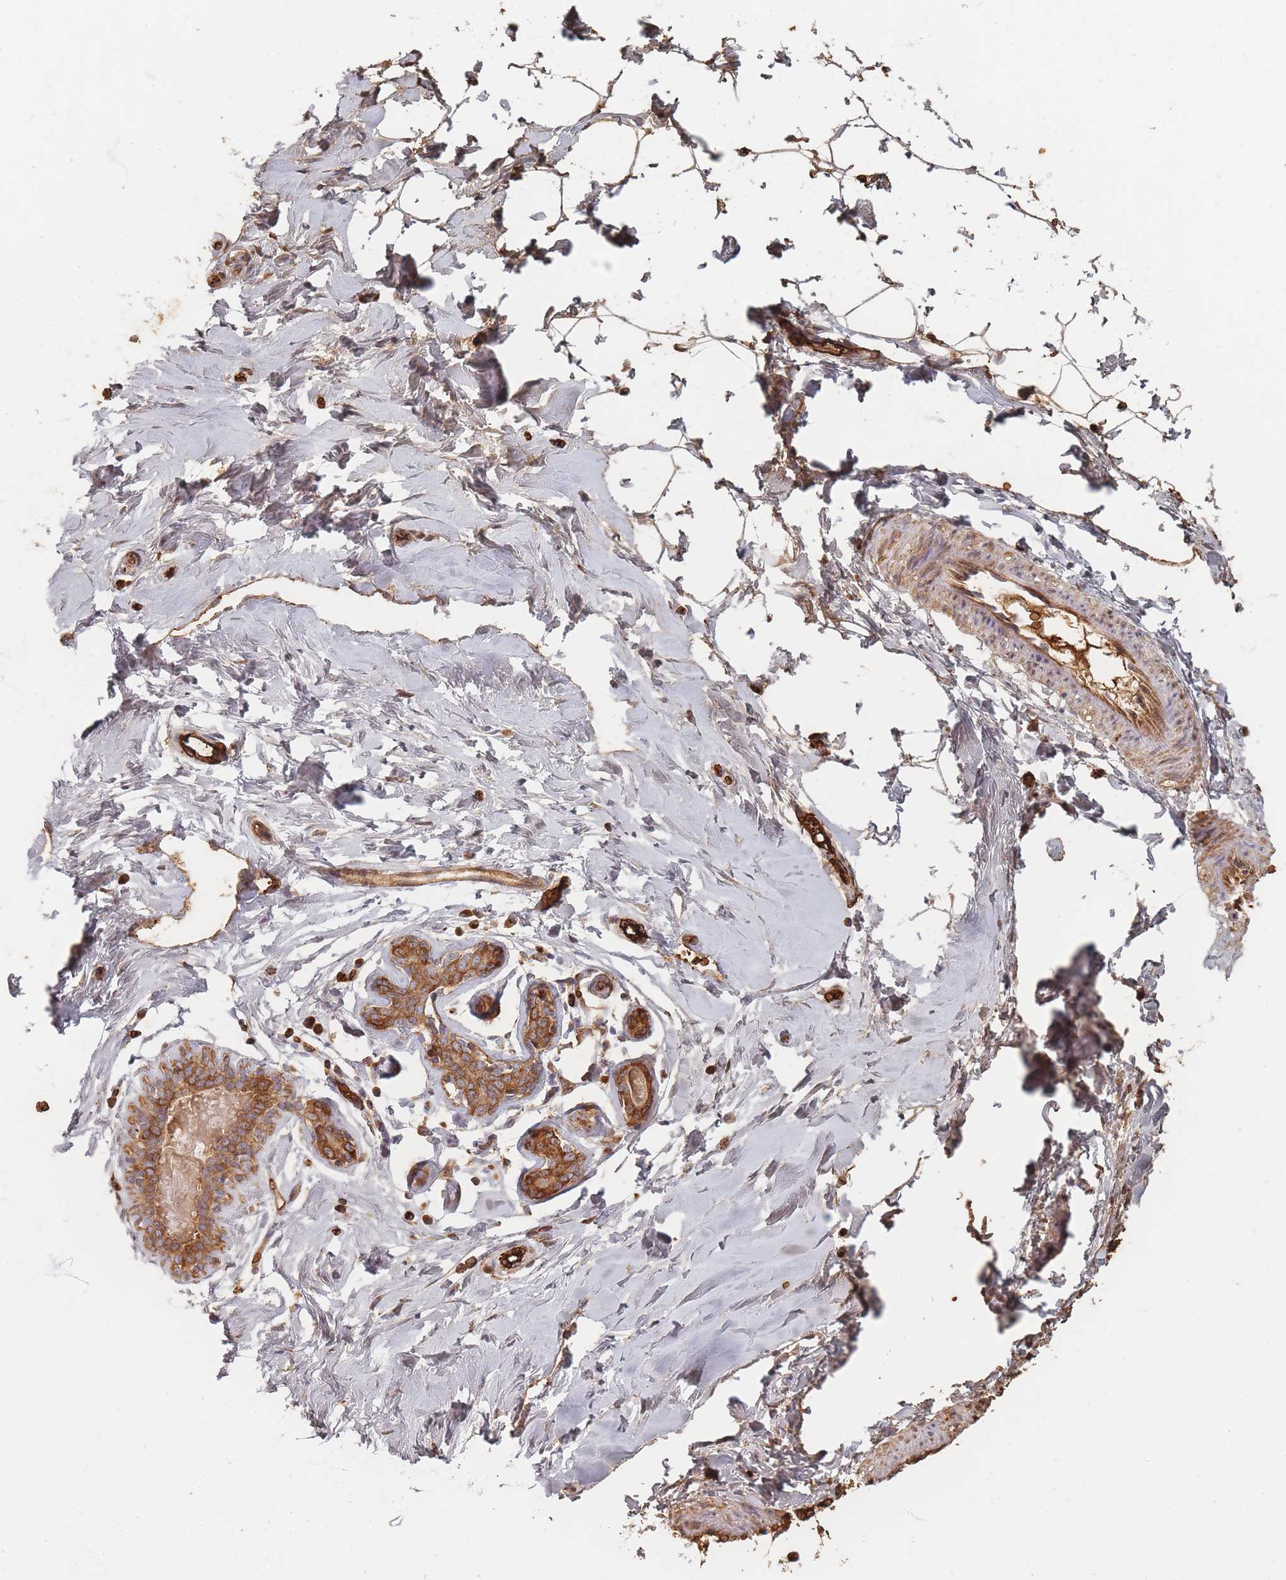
{"staining": {"intensity": "negative", "quantity": "none", "location": "none"}, "tissue": "breast", "cell_type": "Adipocytes", "image_type": "normal", "snomed": [{"axis": "morphology", "description": "Normal tissue, NOS"}, {"axis": "topography", "description": "Breast"}], "caption": "Adipocytes are negative for brown protein staining in benign breast. (DAB (3,3'-diaminobenzidine) immunohistochemistry with hematoxylin counter stain).", "gene": "SLC2A6", "patient": {"sex": "female", "age": 23}}